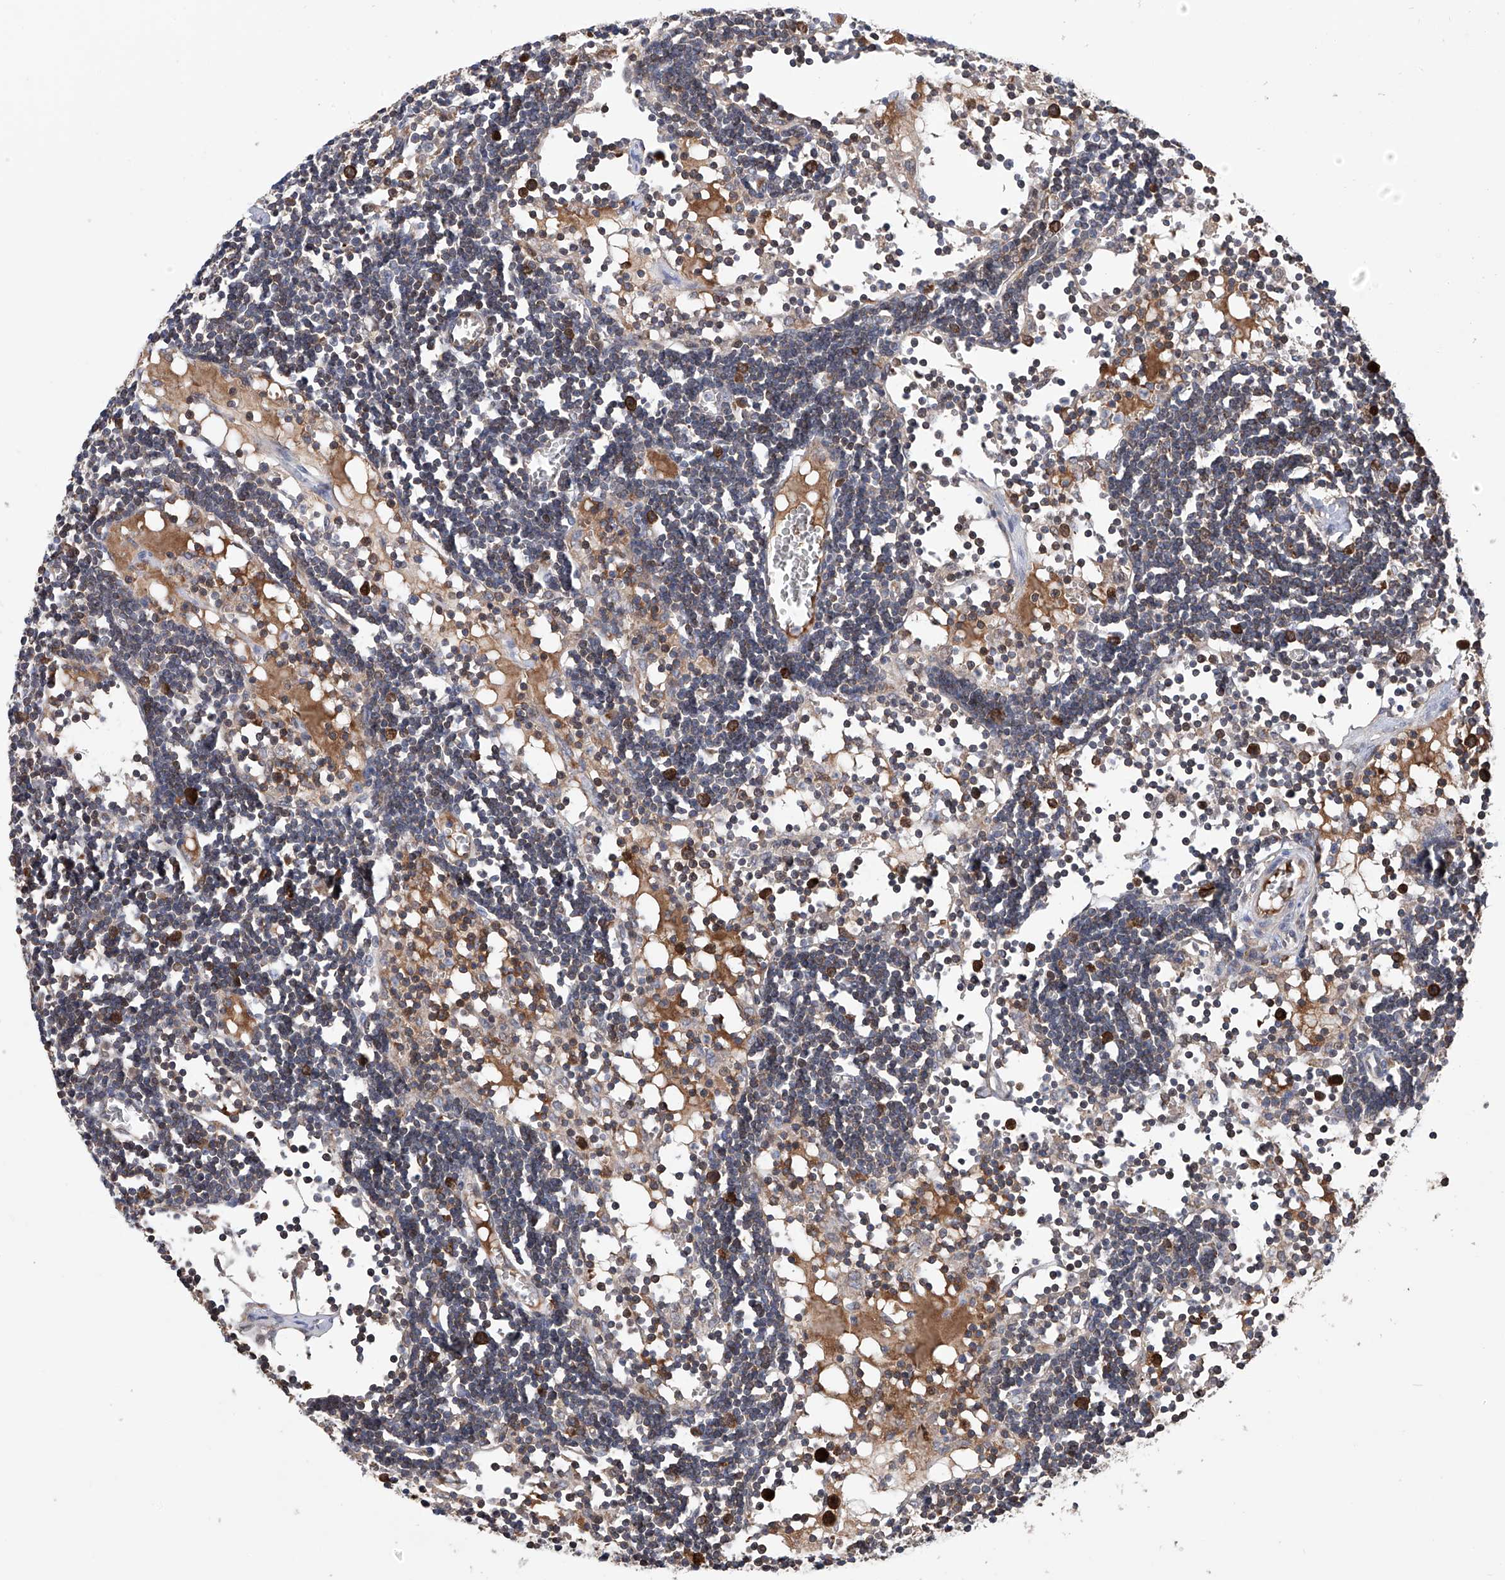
{"staining": {"intensity": "strong", "quantity": "25%-75%", "location": "cytoplasmic/membranous"}, "tissue": "lymph node", "cell_type": "Germinal center cells", "image_type": "normal", "snomed": [{"axis": "morphology", "description": "Normal tissue, NOS"}, {"axis": "topography", "description": "Lymph node"}], "caption": "Human lymph node stained for a protein (brown) reveals strong cytoplasmic/membranous positive expression in approximately 25%-75% of germinal center cells.", "gene": "NUDT17", "patient": {"sex": "female", "age": 11}}